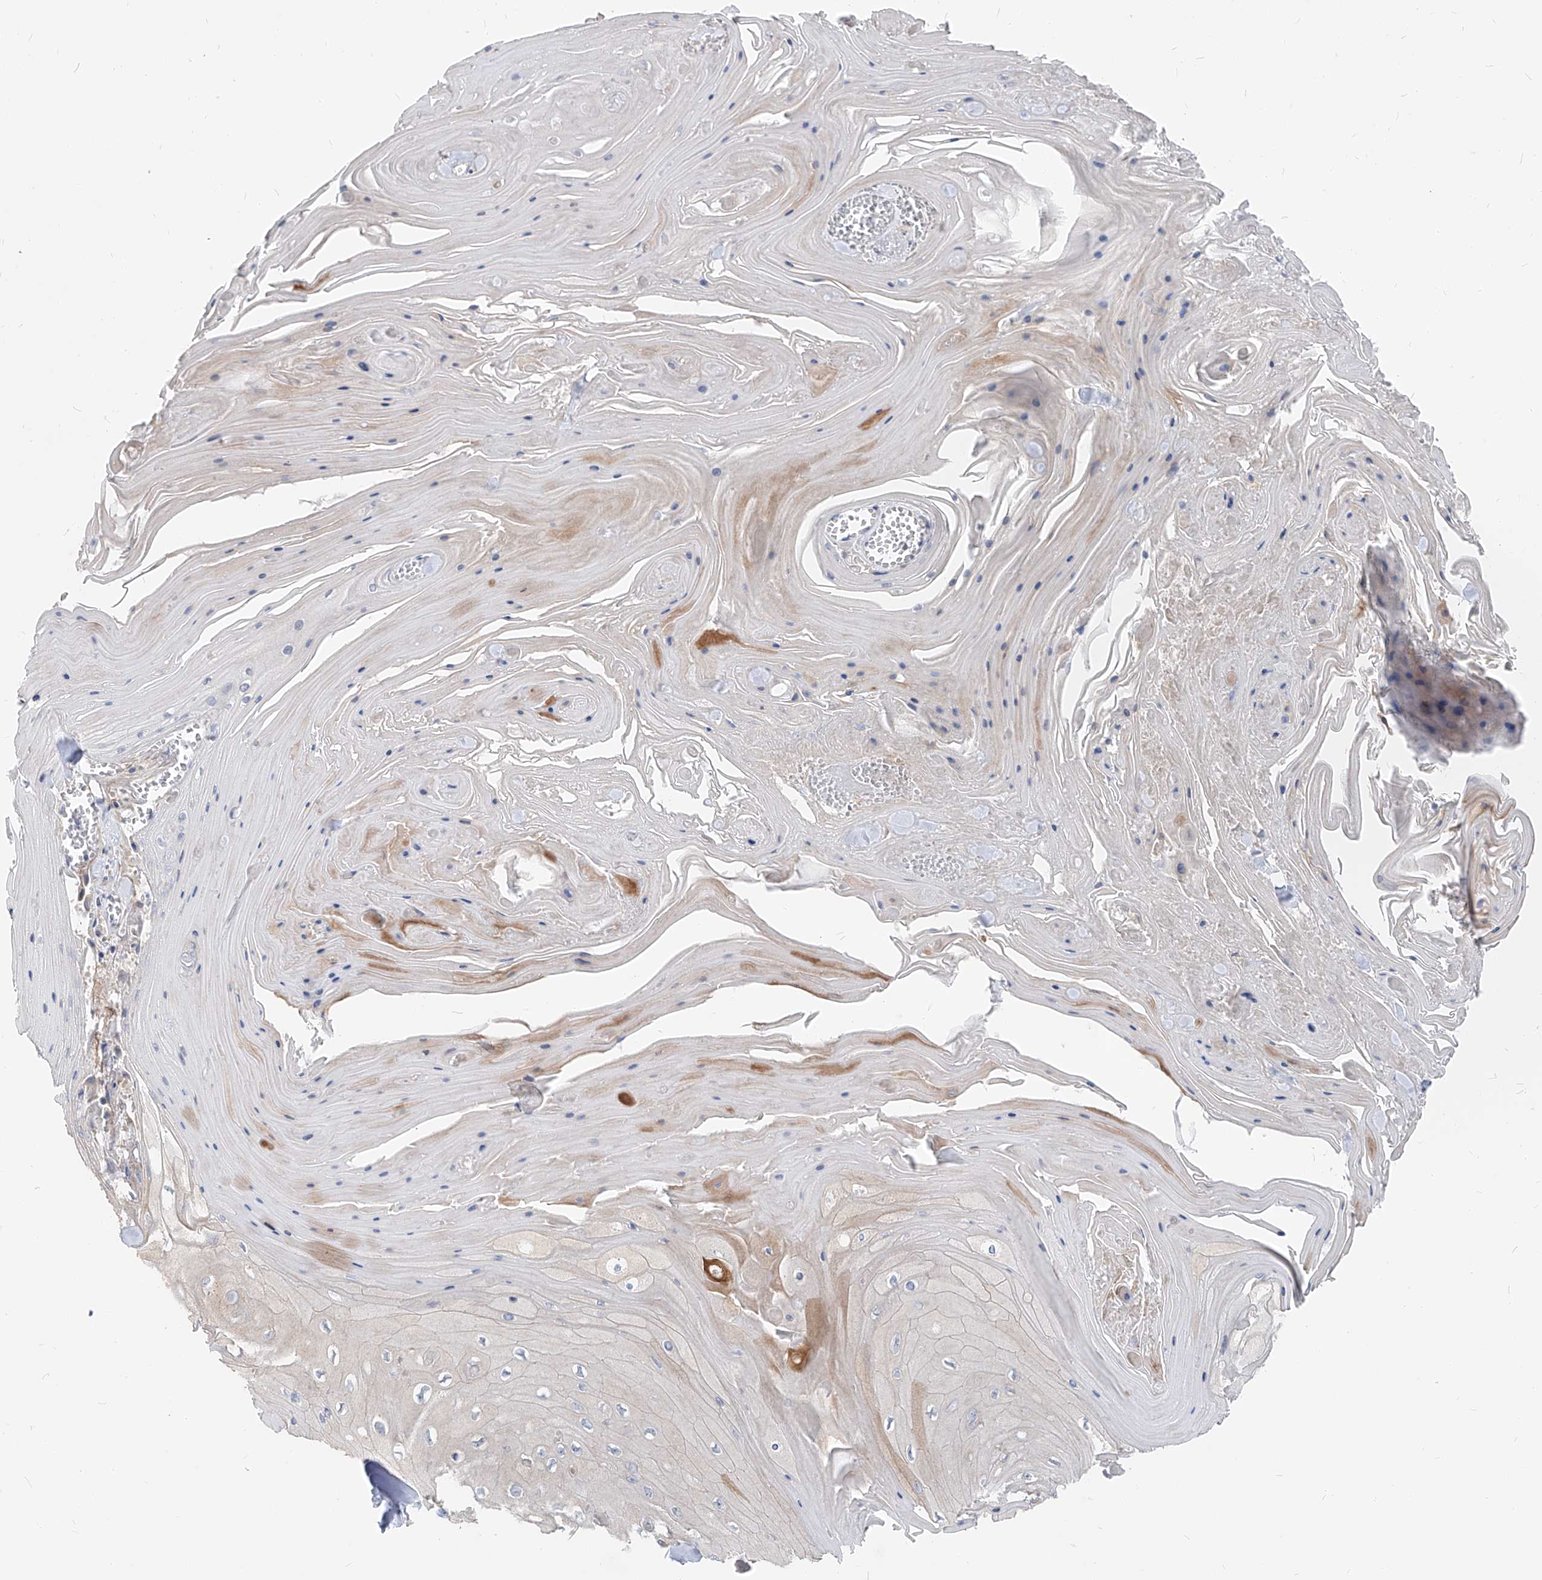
{"staining": {"intensity": "negative", "quantity": "none", "location": "none"}, "tissue": "skin cancer", "cell_type": "Tumor cells", "image_type": "cancer", "snomed": [{"axis": "morphology", "description": "Squamous cell carcinoma, NOS"}, {"axis": "topography", "description": "Skin"}], "caption": "The histopathology image displays no significant positivity in tumor cells of skin squamous cell carcinoma.", "gene": "UFL1", "patient": {"sex": "male", "age": 74}}